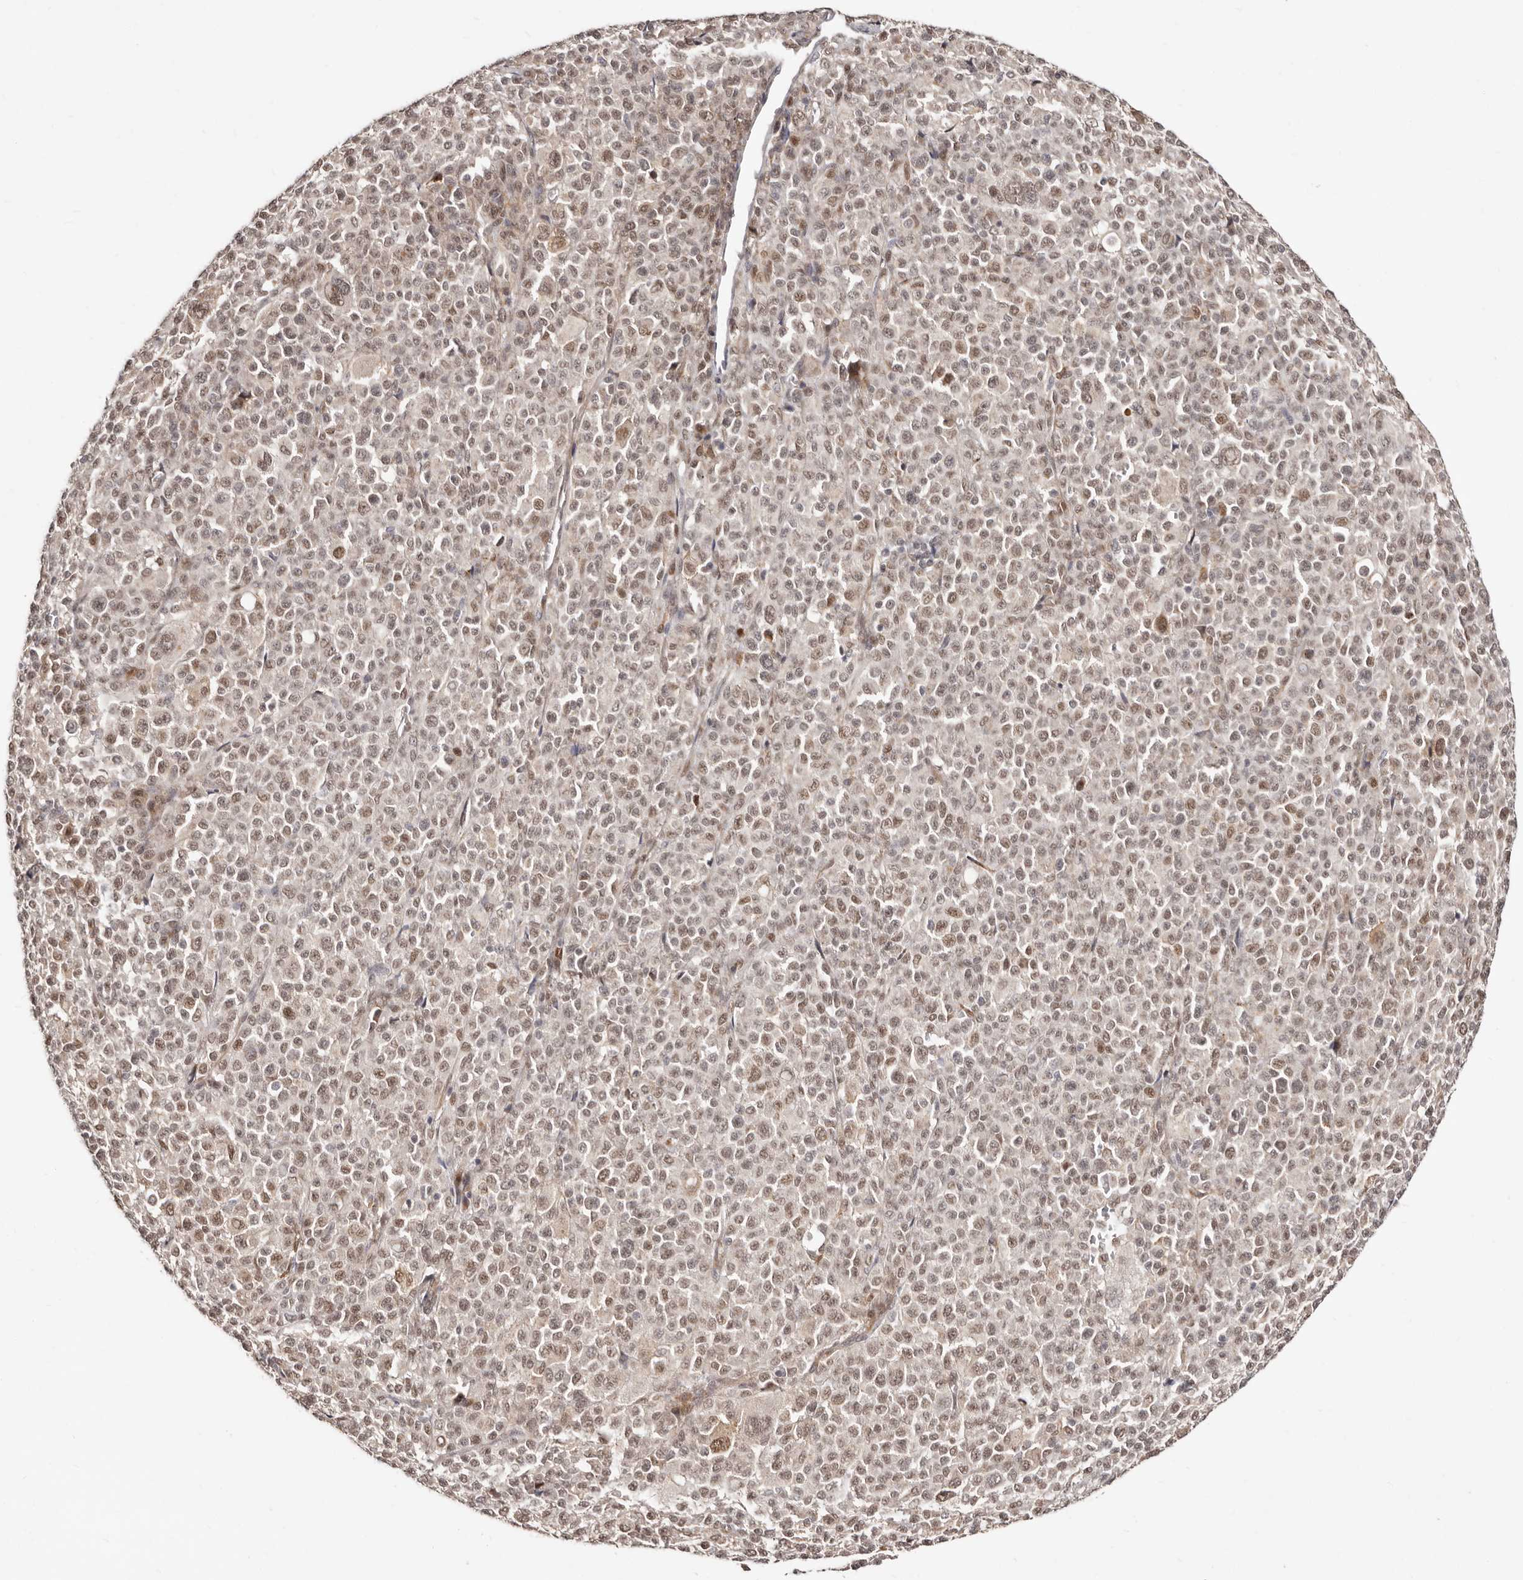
{"staining": {"intensity": "weak", "quantity": ">75%", "location": "nuclear"}, "tissue": "melanoma", "cell_type": "Tumor cells", "image_type": "cancer", "snomed": [{"axis": "morphology", "description": "Malignant melanoma, Metastatic site"}, {"axis": "topography", "description": "Skin"}], "caption": "Protein staining reveals weak nuclear positivity in about >75% of tumor cells in melanoma.", "gene": "SRCAP", "patient": {"sex": "female", "age": 74}}